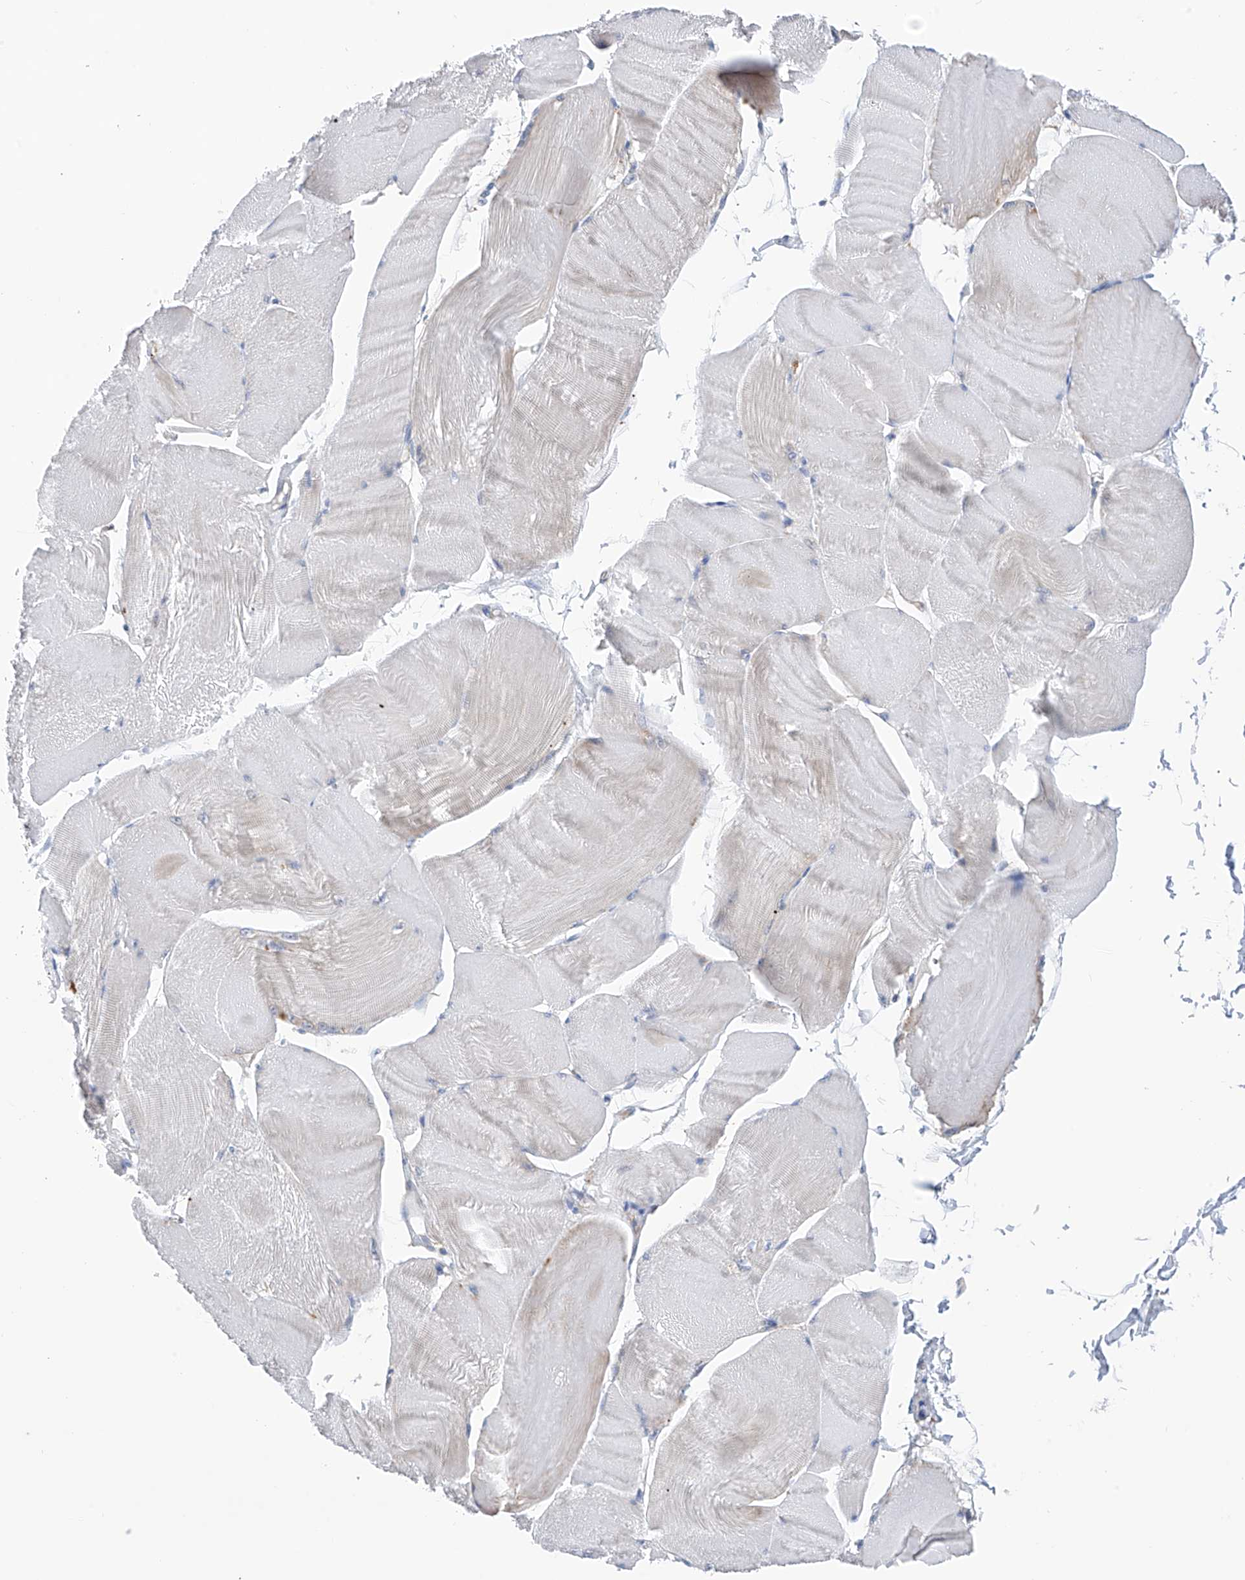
{"staining": {"intensity": "weak", "quantity": "<25%", "location": "cytoplasmic/membranous"}, "tissue": "skeletal muscle", "cell_type": "Myocytes", "image_type": "normal", "snomed": [{"axis": "morphology", "description": "Normal tissue, NOS"}, {"axis": "morphology", "description": "Basal cell carcinoma"}, {"axis": "topography", "description": "Skeletal muscle"}], "caption": "Immunohistochemistry of unremarkable human skeletal muscle demonstrates no staining in myocytes.", "gene": "P2RX7", "patient": {"sex": "female", "age": 64}}